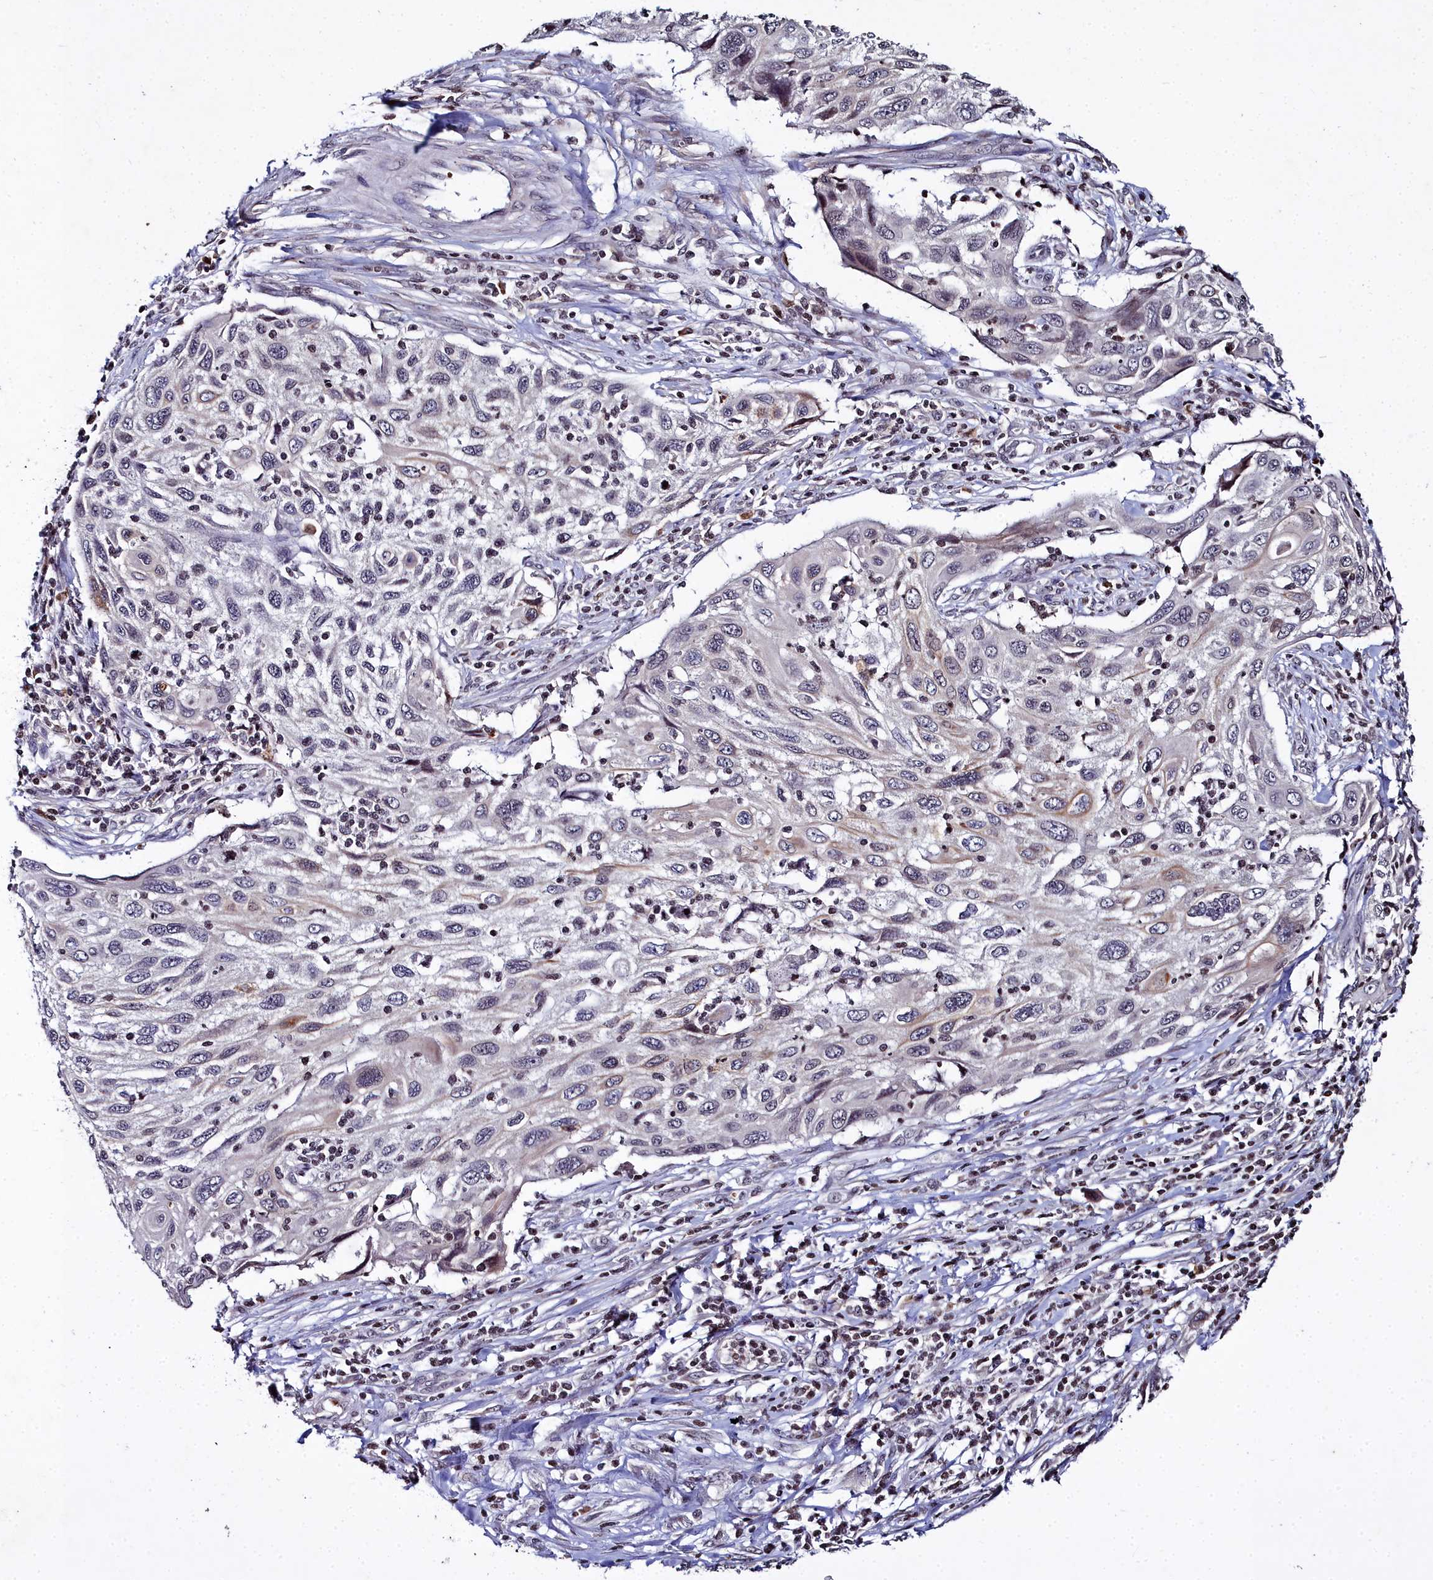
{"staining": {"intensity": "moderate", "quantity": "<25%", "location": "cytoplasmic/membranous"}, "tissue": "cervical cancer", "cell_type": "Tumor cells", "image_type": "cancer", "snomed": [{"axis": "morphology", "description": "Squamous cell carcinoma, NOS"}, {"axis": "topography", "description": "Cervix"}], "caption": "Immunohistochemistry (IHC) image of neoplastic tissue: squamous cell carcinoma (cervical) stained using immunohistochemistry shows low levels of moderate protein expression localized specifically in the cytoplasmic/membranous of tumor cells, appearing as a cytoplasmic/membranous brown color.", "gene": "FZD4", "patient": {"sex": "female", "age": 70}}